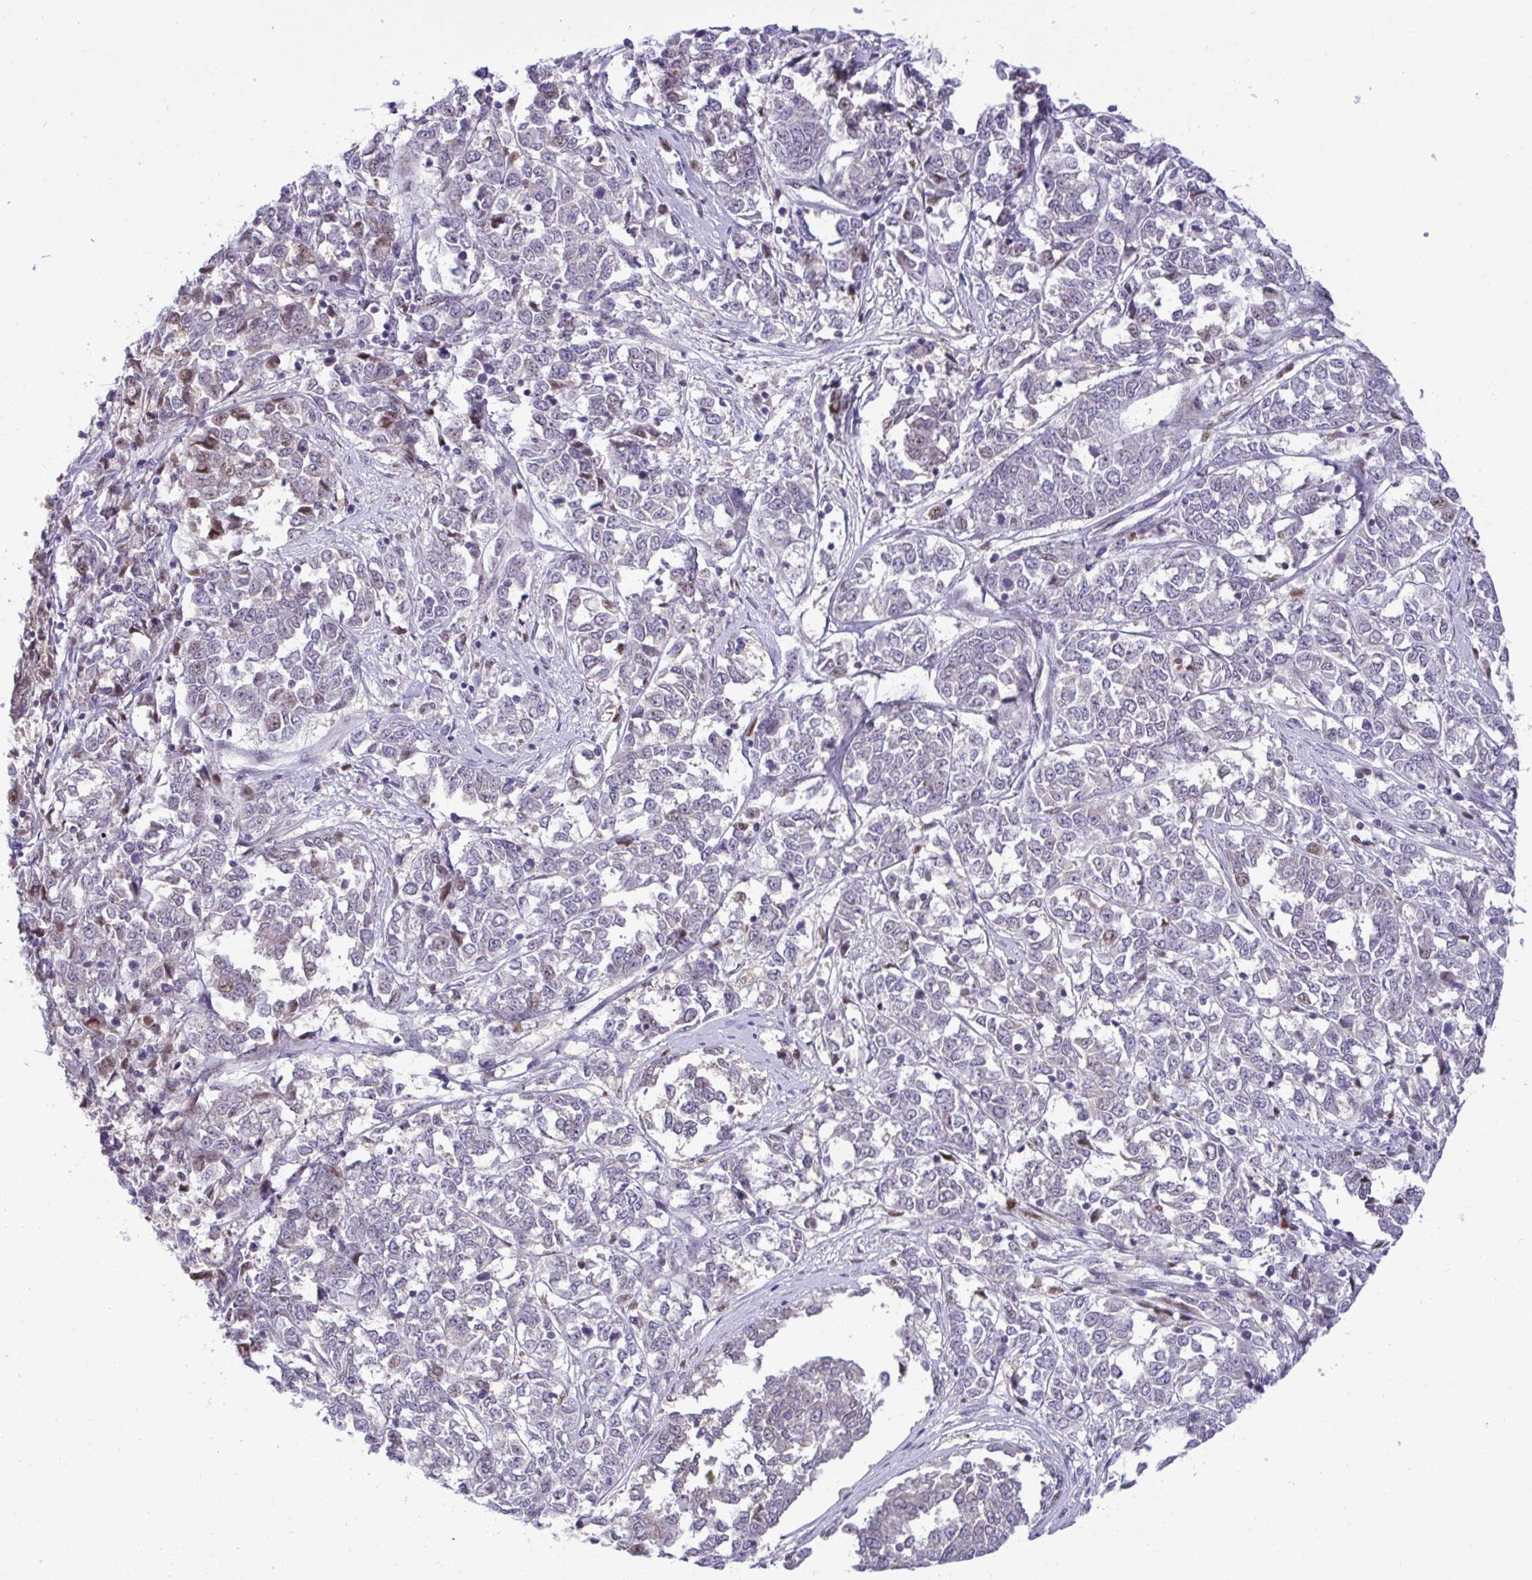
{"staining": {"intensity": "weak", "quantity": "25%-75%", "location": "nuclear"}, "tissue": "melanoma", "cell_type": "Tumor cells", "image_type": "cancer", "snomed": [{"axis": "morphology", "description": "Malignant melanoma, NOS"}, {"axis": "topography", "description": "Skin"}], "caption": "Malignant melanoma stained for a protein shows weak nuclear positivity in tumor cells. (DAB IHC with brightfield microscopy, high magnification).", "gene": "EPOP", "patient": {"sex": "female", "age": 72}}